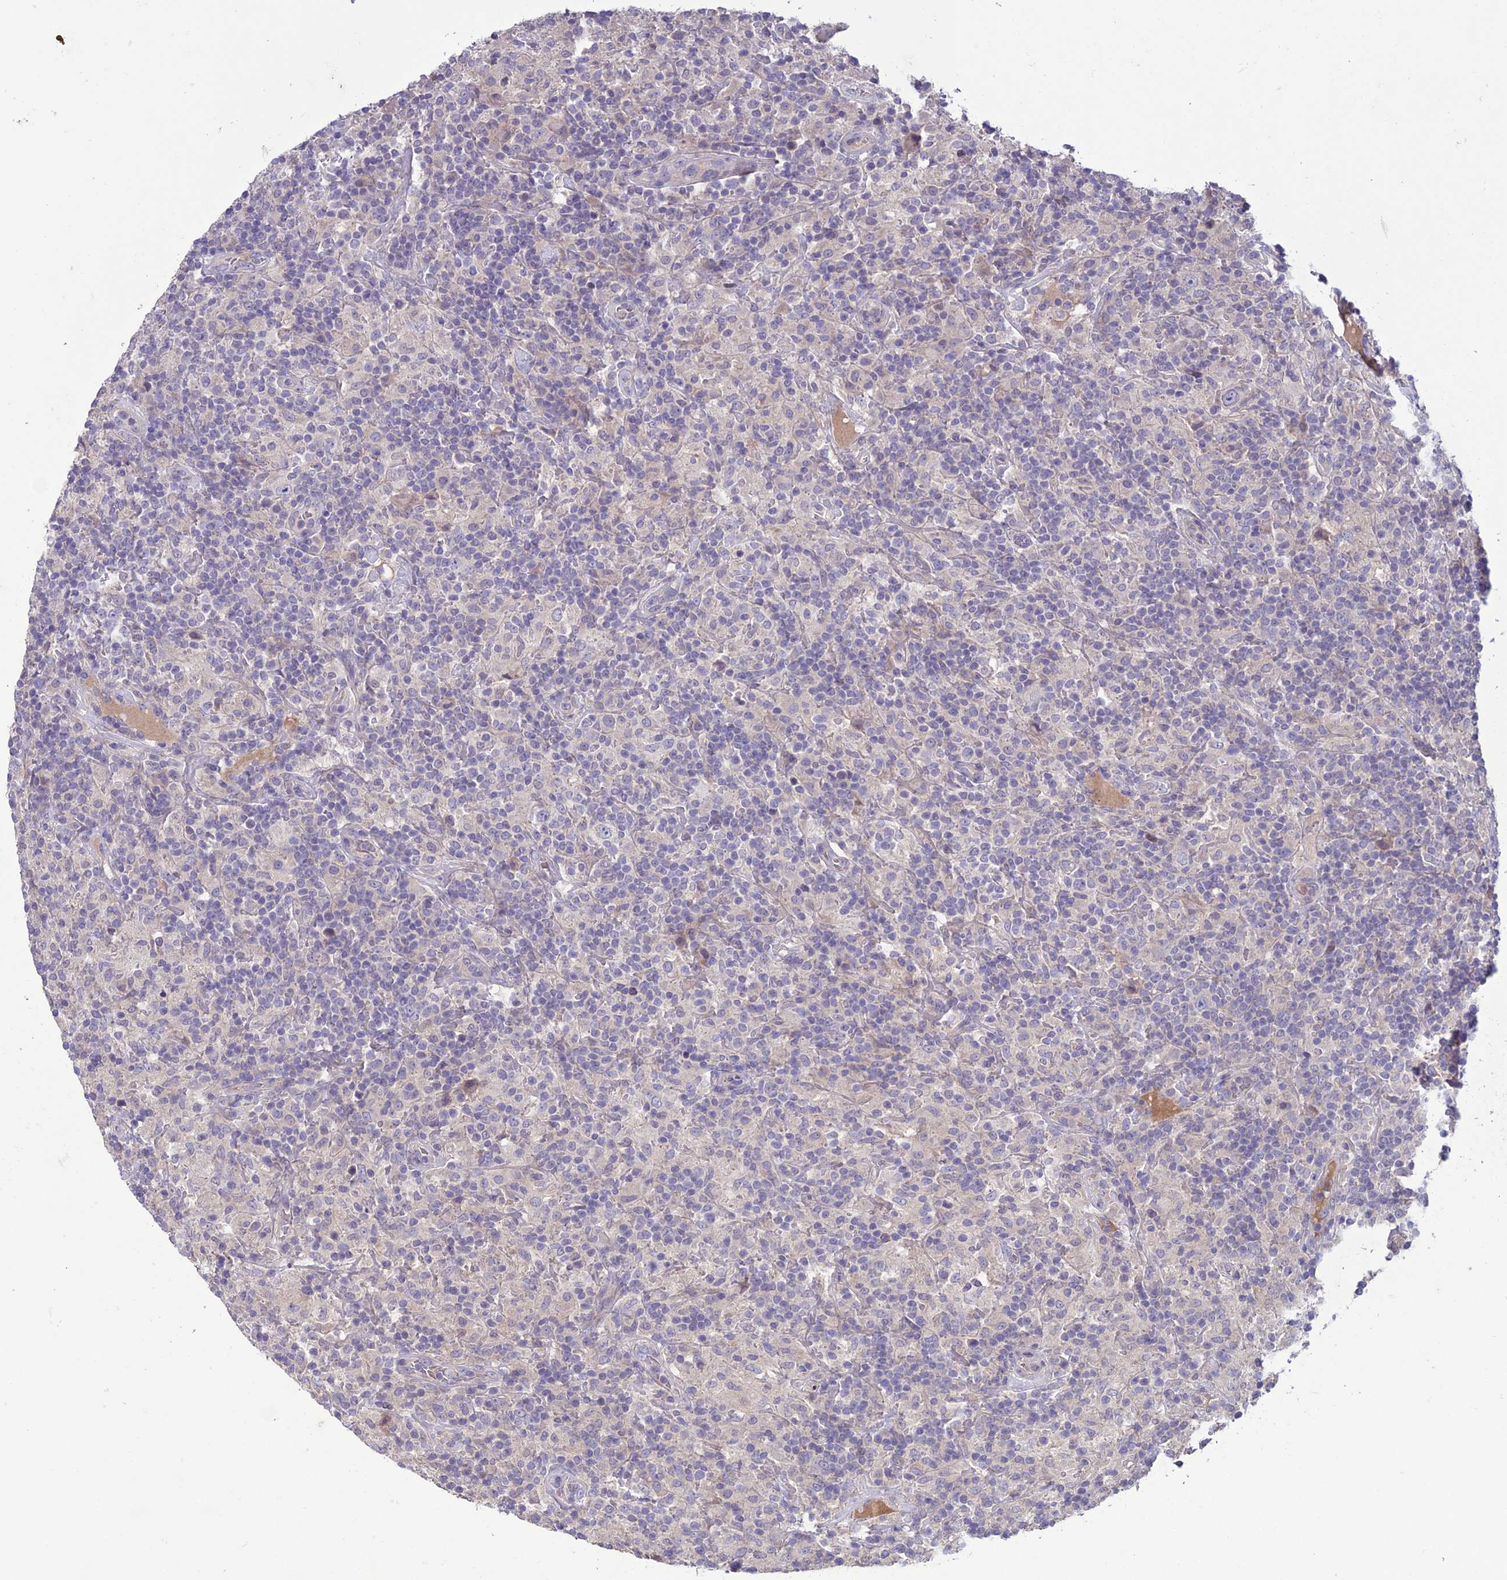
{"staining": {"intensity": "negative", "quantity": "none", "location": "none"}, "tissue": "lymphoma", "cell_type": "Tumor cells", "image_type": "cancer", "snomed": [{"axis": "morphology", "description": "Hodgkin's disease, NOS"}, {"axis": "topography", "description": "Lymph node"}], "caption": "Immunohistochemistry (IHC) image of Hodgkin's disease stained for a protein (brown), which reveals no staining in tumor cells.", "gene": "C2orf76", "patient": {"sex": "male", "age": 70}}